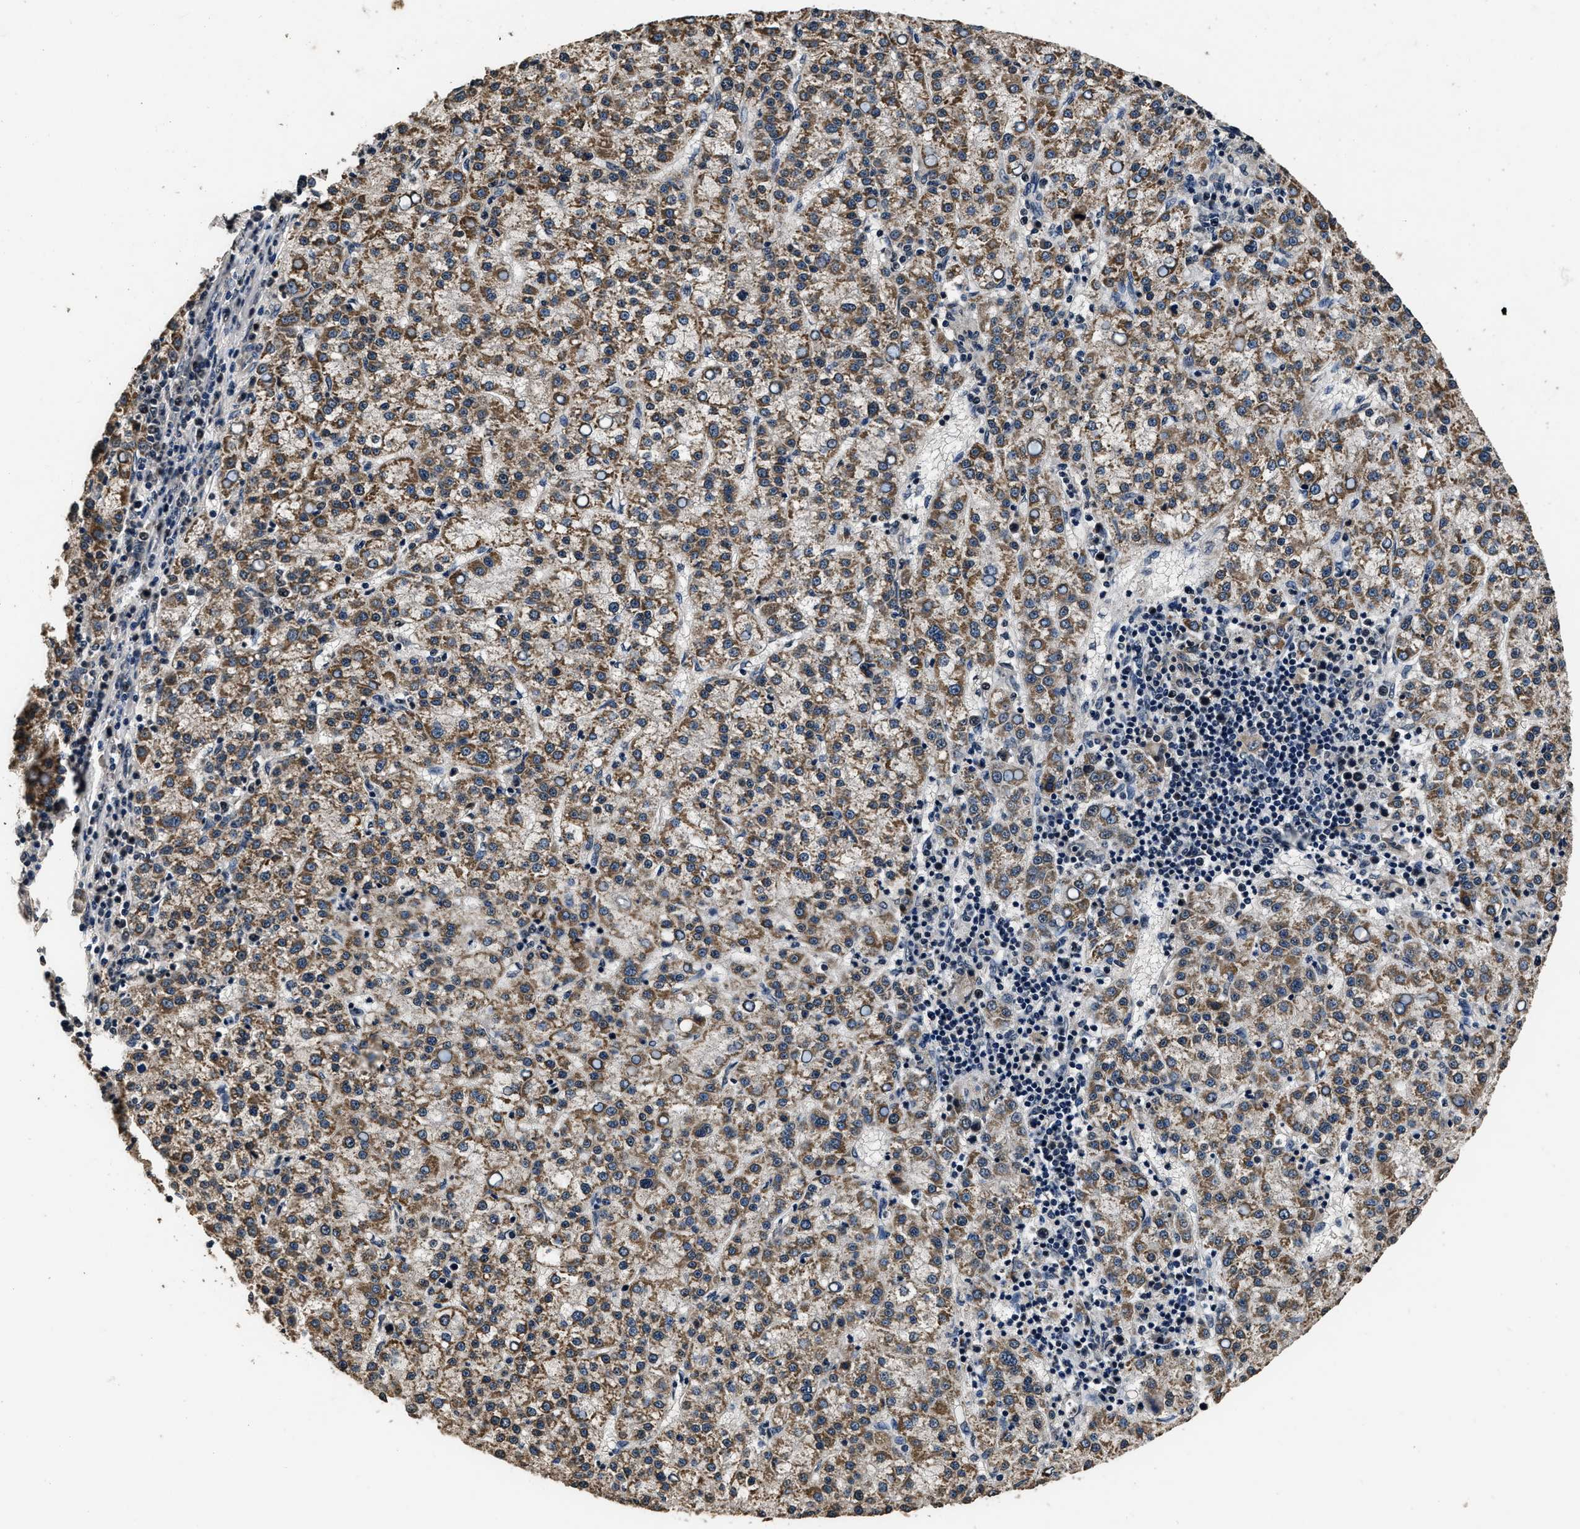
{"staining": {"intensity": "moderate", "quantity": ">75%", "location": "cytoplasmic/membranous"}, "tissue": "liver cancer", "cell_type": "Tumor cells", "image_type": "cancer", "snomed": [{"axis": "morphology", "description": "Carcinoma, Hepatocellular, NOS"}, {"axis": "topography", "description": "Liver"}], "caption": "Immunohistochemical staining of liver cancer demonstrates medium levels of moderate cytoplasmic/membranous protein positivity in approximately >75% of tumor cells.", "gene": "CSTF1", "patient": {"sex": "female", "age": 58}}